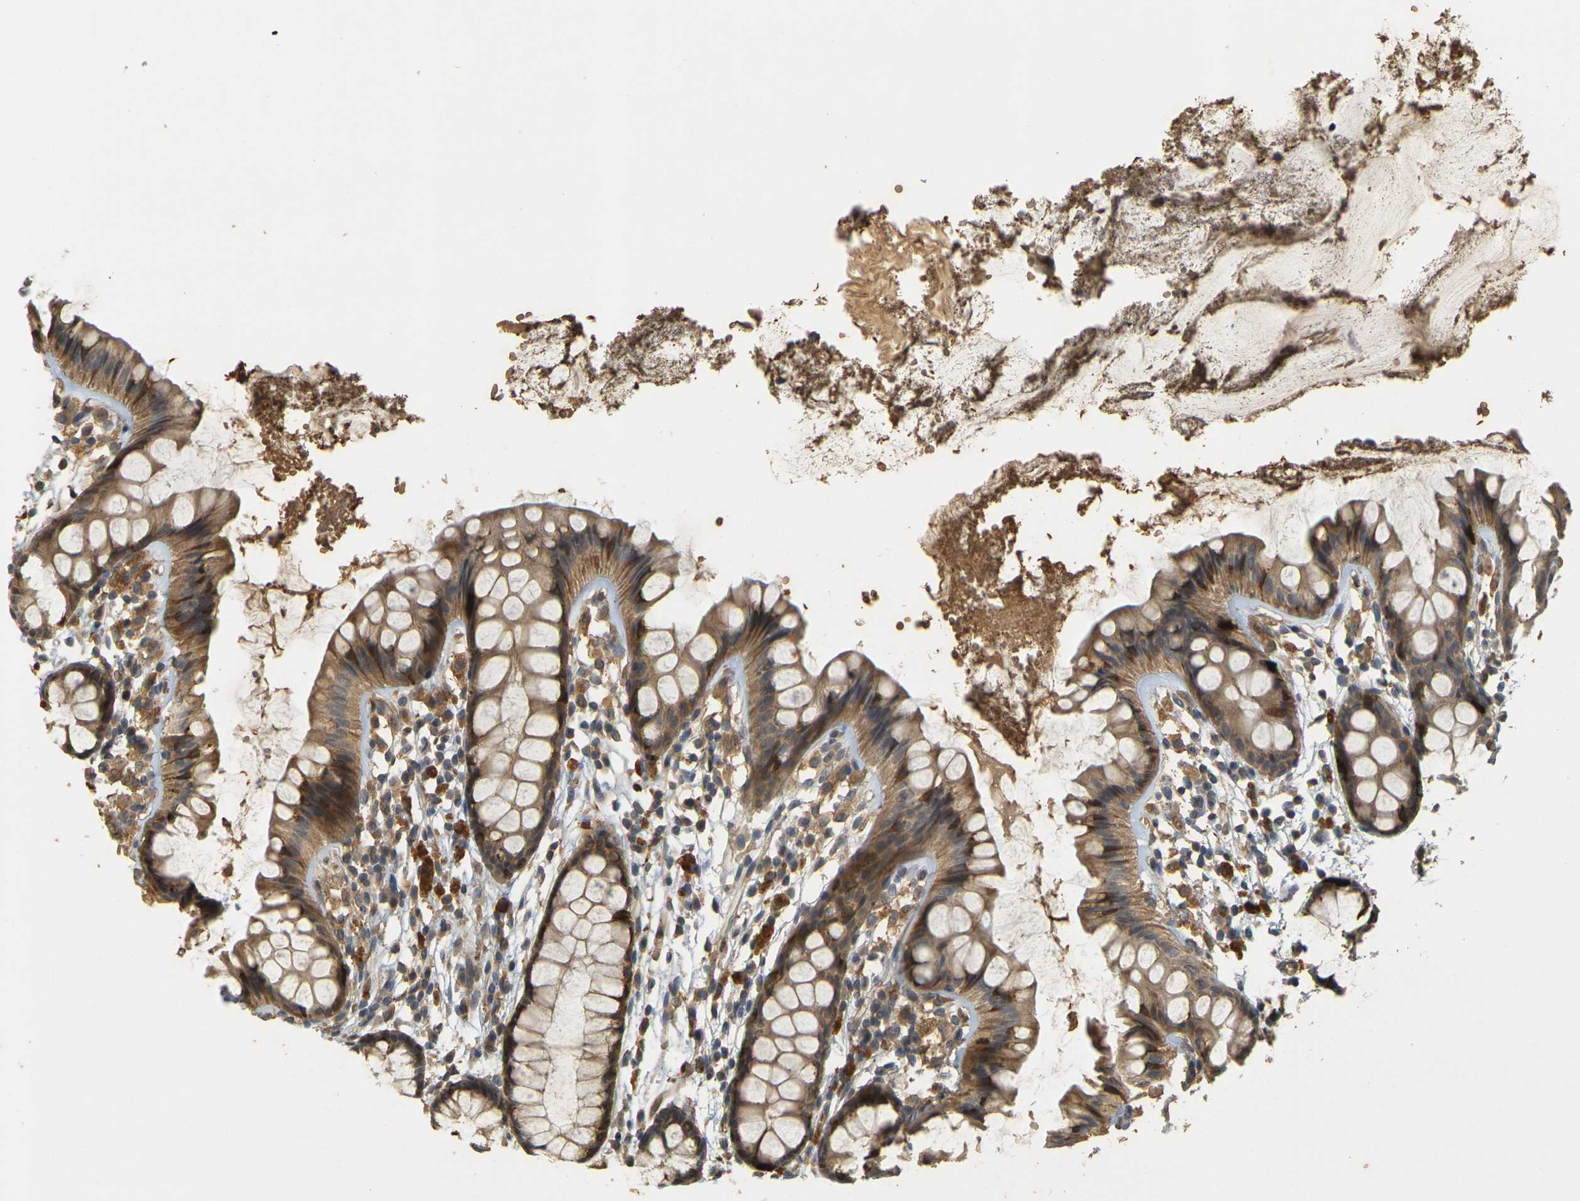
{"staining": {"intensity": "strong", "quantity": ">75%", "location": "cytoplasmic/membranous"}, "tissue": "rectum", "cell_type": "Glandular cells", "image_type": "normal", "snomed": [{"axis": "morphology", "description": "Normal tissue, NOS"}, {"axis": "topography", "description": "Rectum"}], "caption": "DAB (3,3'-diaminobenzidine) immunohistochemical staining of benign rectum shows strong cytoplasmic/membranous protein staining in approximately >75% of glandular cells. (DAB = brown stain, brightfield microscopy at high magnification).", "gene": "MEGF9", "patient": {"sex": "female", "age": 66}}